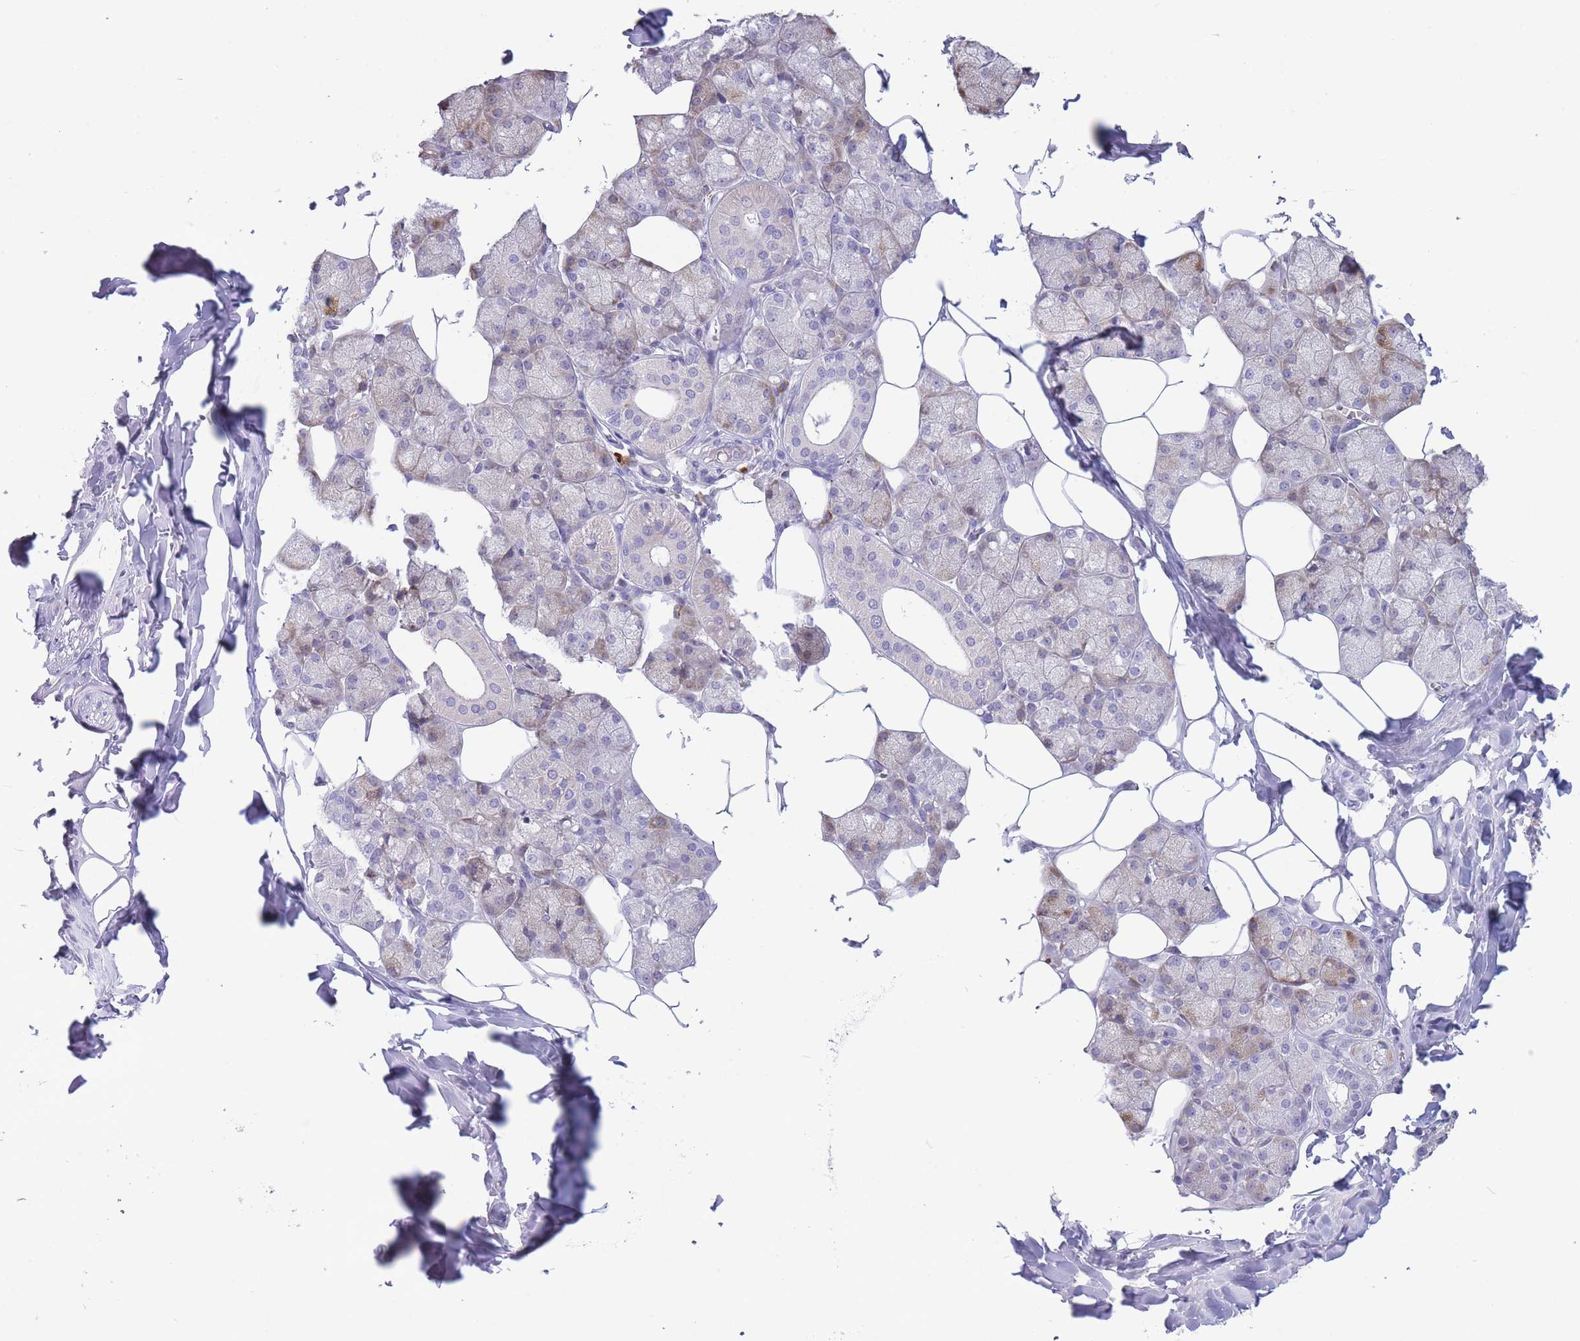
{"staining": {"intensity": "weak", "quantity": "<25%", "location": "cytoplasmic/membranous"}, "tissue": "salivary gland", "cell_type": "Glandular cells", "image_type": "normal", "snomed": [{"axis": "morphology", "description": "Normal tissue, NOS"}, {"axis": "topography", "description": "Salivary gland"}], "caption": "The IHC micrograph has no significant staining in glandular cells of salivary gland.", "gene": "ASAP3", "patient": {"sex": "male", "age": 62}}